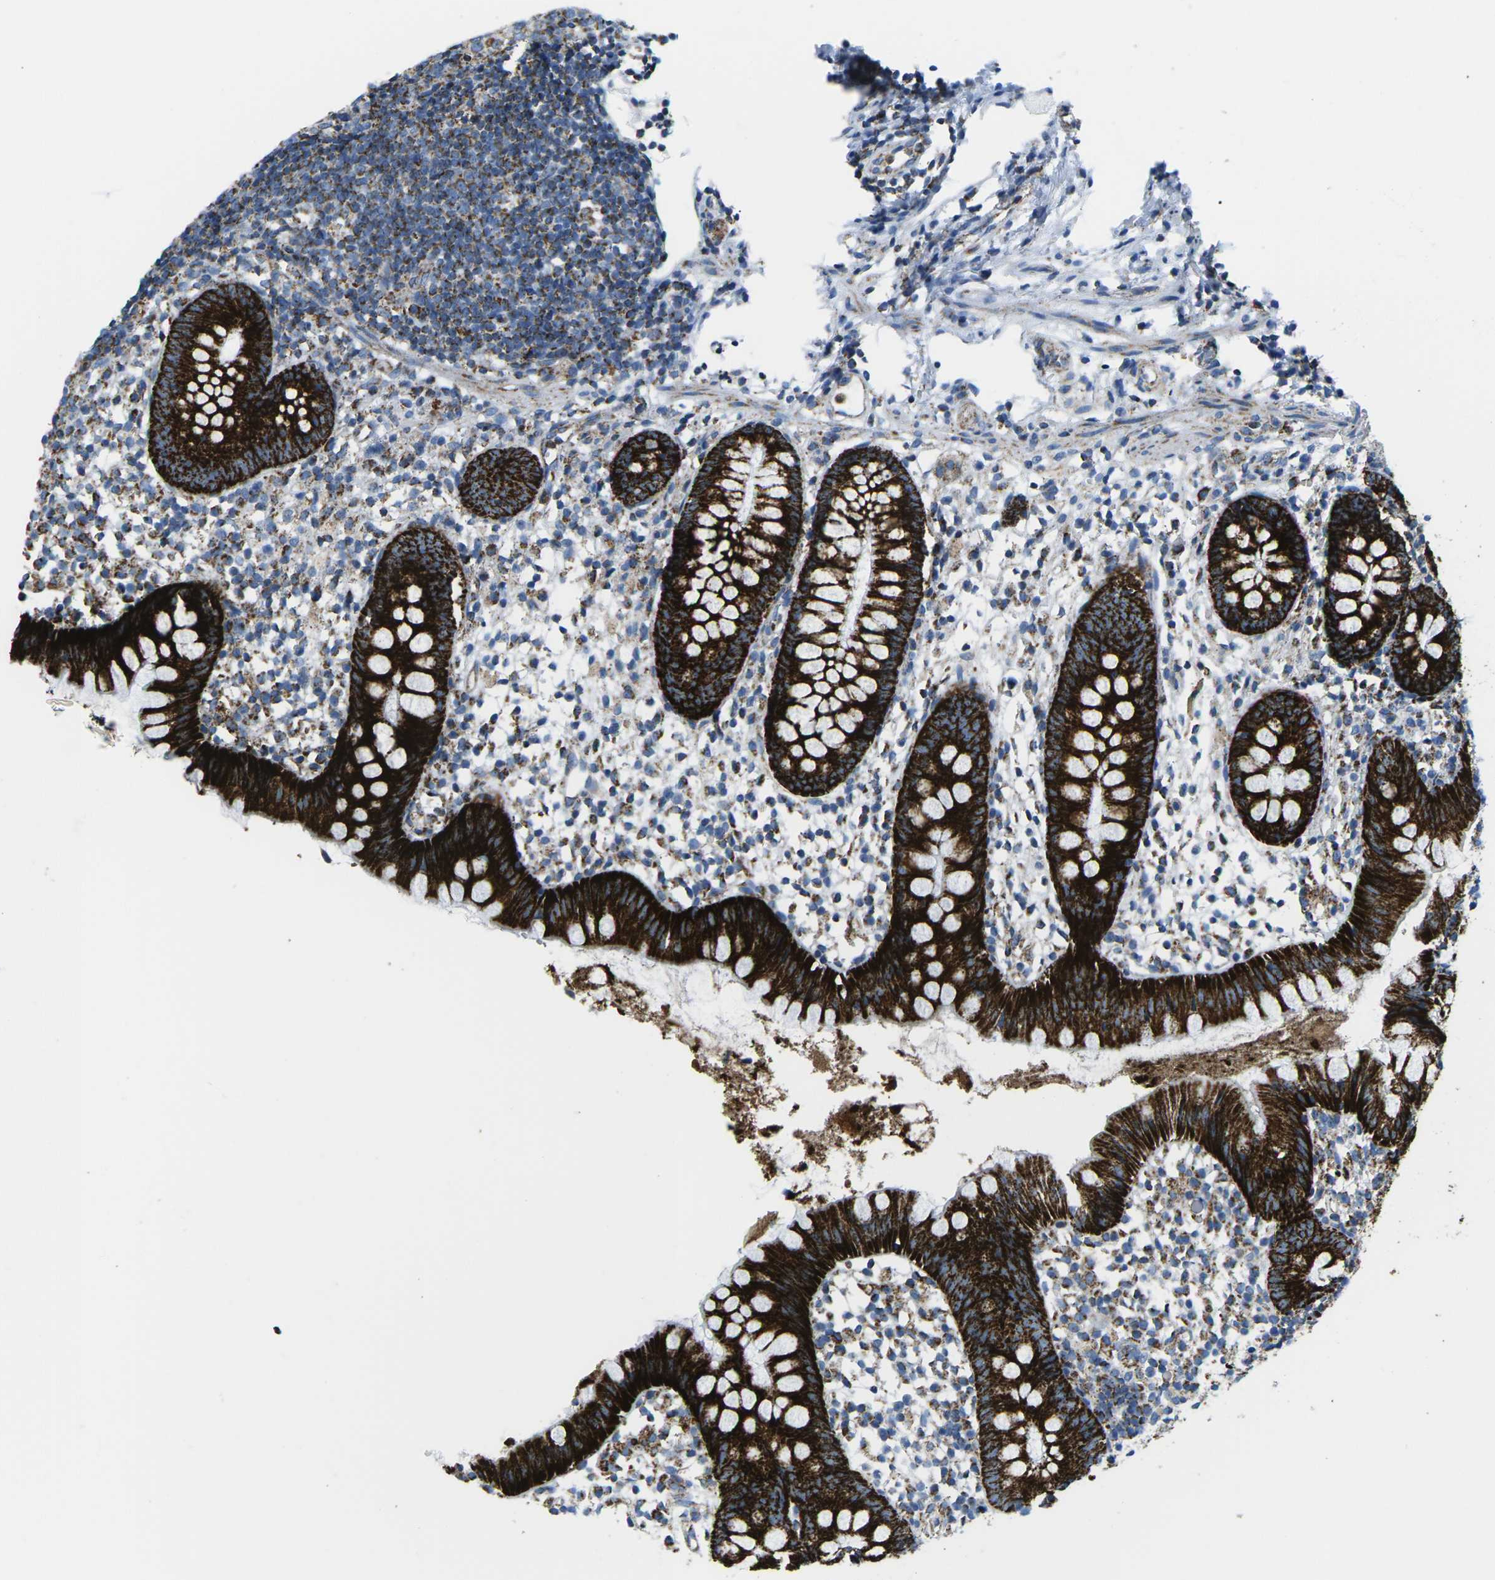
{"staining": {"intensity": "strong", "quantity": ">75%", "location": "cytoplasmic/membranous"}, "tissue": "appendix", "cell_type": "Glandular cells", "image_type": "normal", "snomed": [{"axis": "morphology", "description": "Normal tissue, NOS"}, {"axis": "topography", "description": "Appendix"}], "caption": "Strong cytoplasmic/membranous staining is appreciated in approximately >75% of glandular cells in normal appendix. The protein is stained brown, and the nuclei are stained in blue (DAB IHC with brightfield microscopy, high magnification).", "gene": "COX6C", "patient": {"sex": "female", "age": 20}}